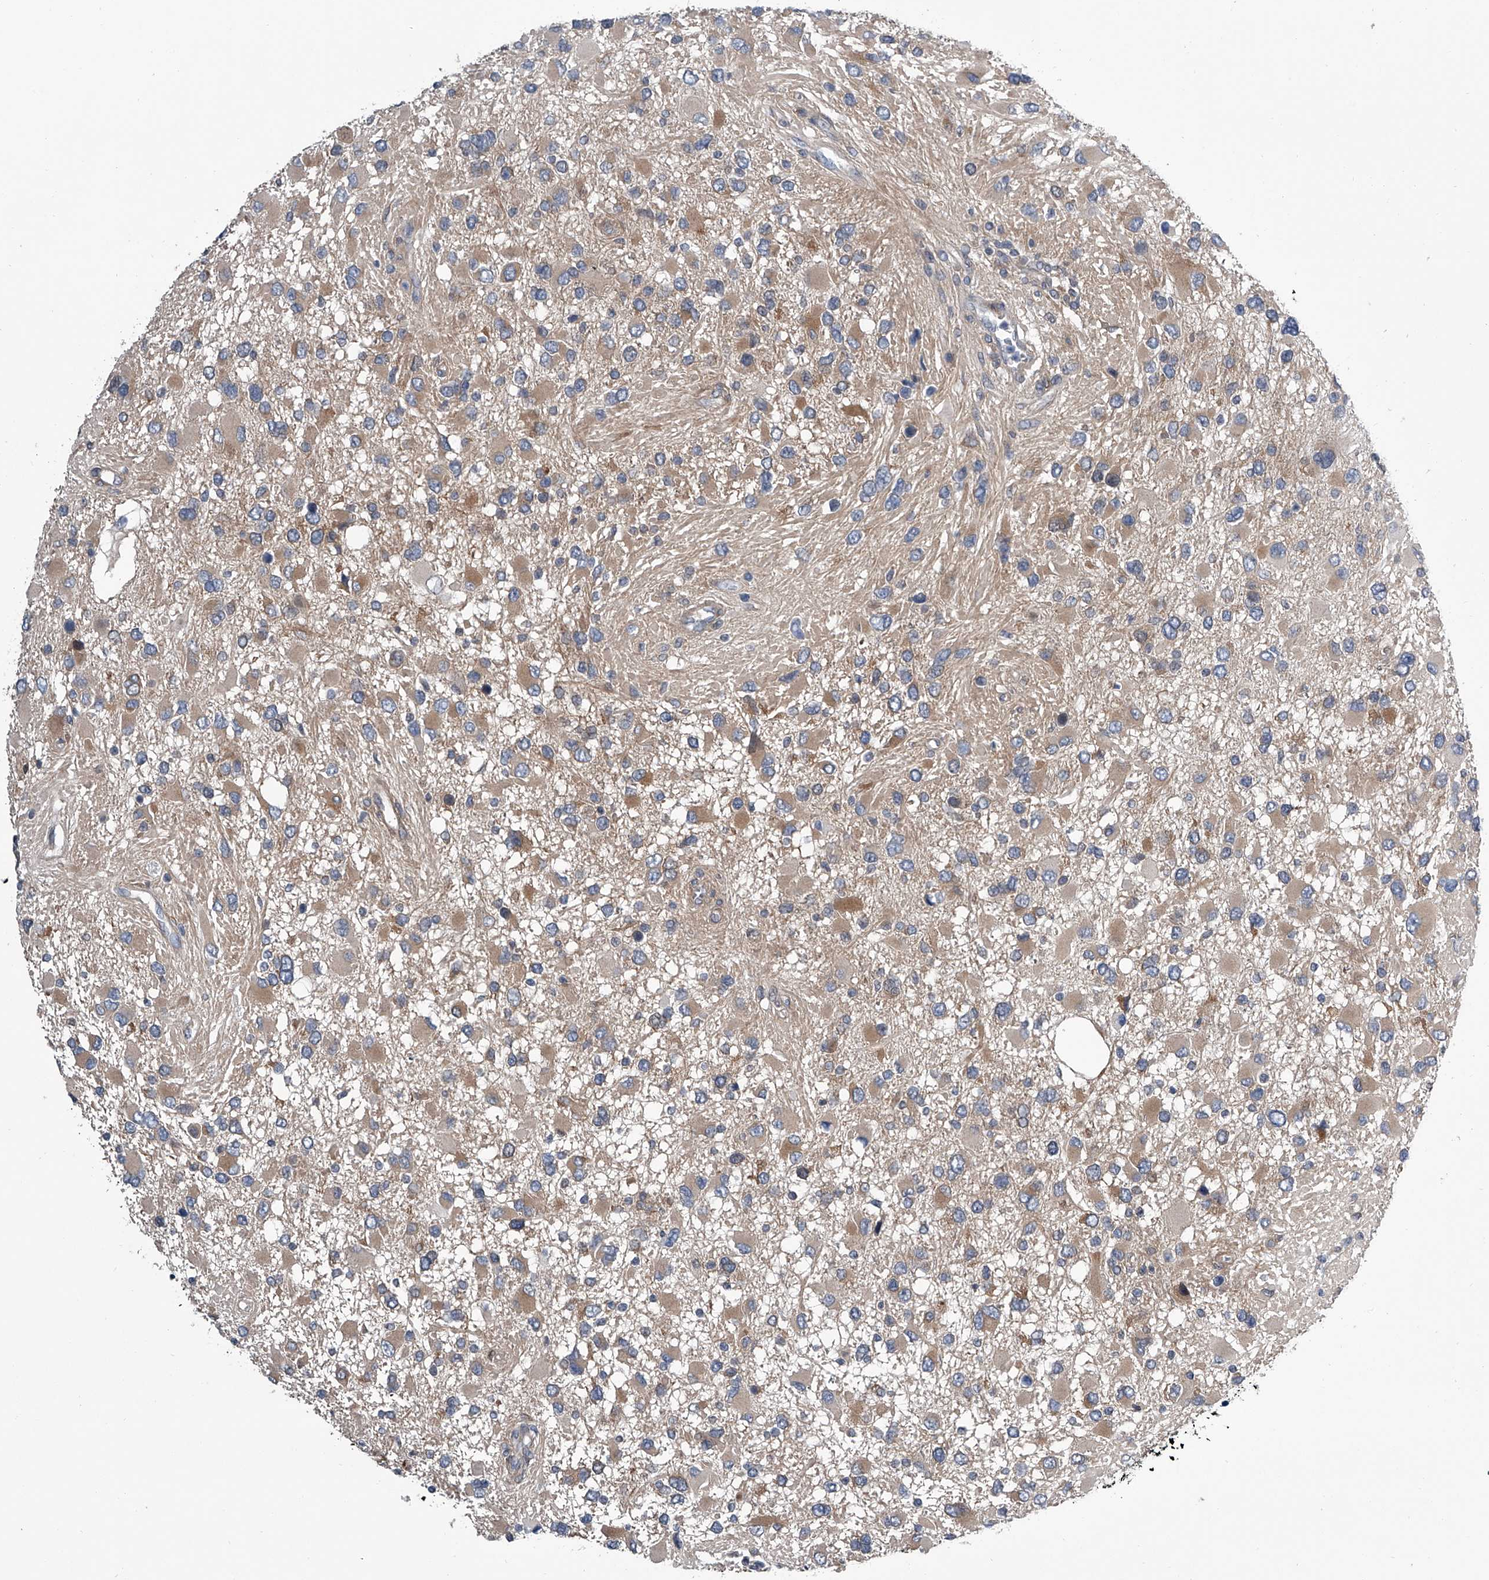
{"staining": {"intensity": "moderate", "quantity": "25%-75%", "location": "cytoplasmic/membranous"}, "tissue": "glioma", "cell_type": "Tumor cells", "image_type": "cancer", "snomed": [{"axis": "morphology", "description": "Glioma, malignant, High grade"}, {"axis": "topography", "description": "Brain"}], "caption": "Immunohistochemistry (DAB (3,3'-diaminobenzidine)) staining of human malignant glioma (high-grade) displays moderate cytoplasmic/membranous protein positivity in approximately 25%-75% of tumor cells. The staining is performed using DAB brown chromogen to label protein expression. The nuclei are counter-stained blue using hematoxylin.", "gene": "PPP2R5D", "patient": {"sex": "male", "age": 53}}